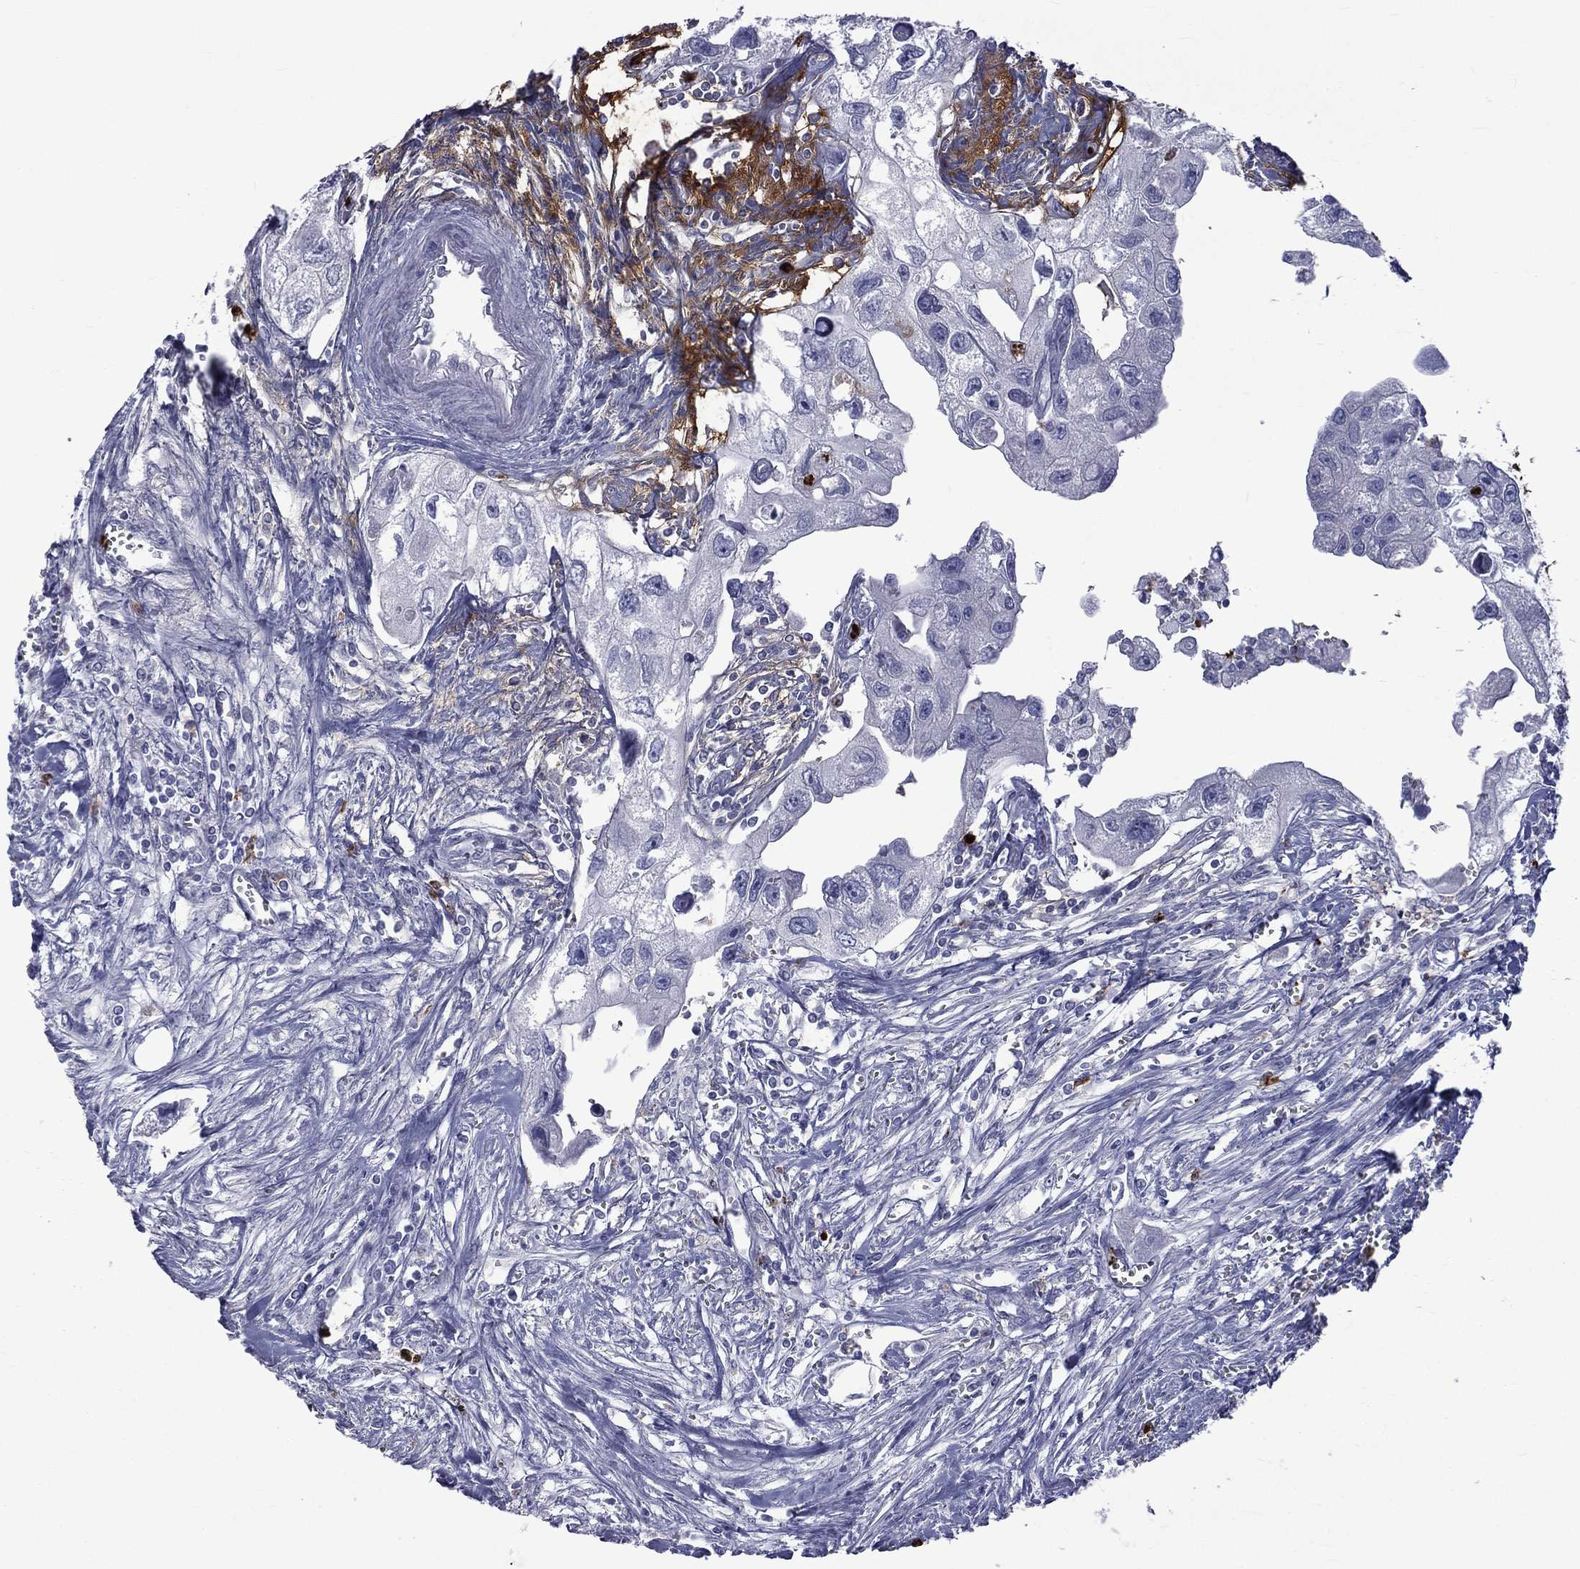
{"staining": {"intensity": "negative", "quantity": "none", "location": "none"}, "tissue": "urothelial cancer", "cell_type": "Tumor cells", "image_type": "cancer", "snomed": [{"axis": "morphology", "description": "Urothelial carcinoma, High grade"}, {"axis": "topography", "description": "Urinary bladder"}], "caption": "Immunohistochemical staining of urothelial cancer reveals no significant staining in tumor cells.", "gene": "ELANE", "patient": {"sex": "male", "age": 59}}